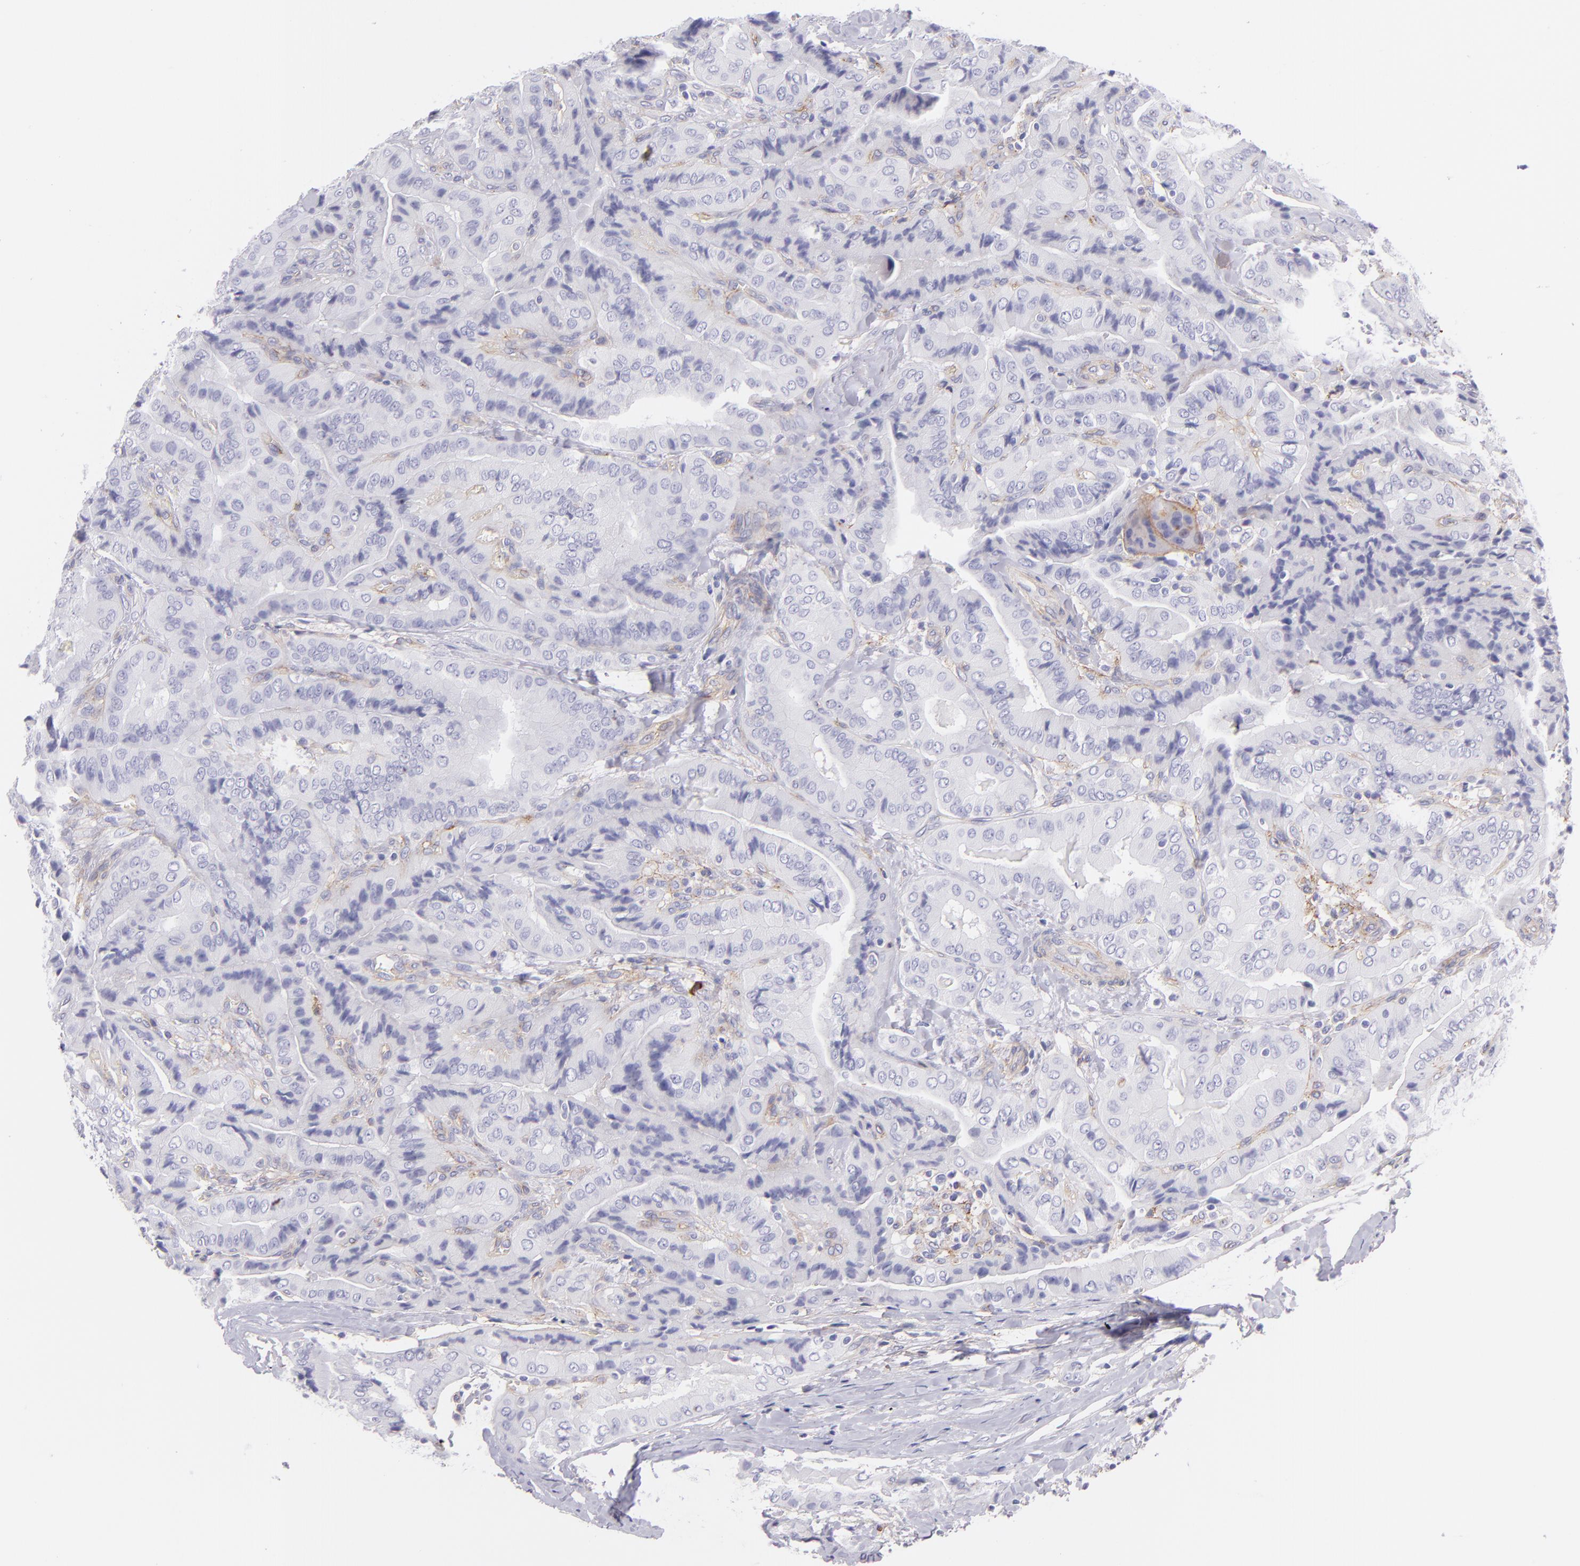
{"staining": {"intensity": "negative", "quantity": "none", "location": "none"}, "tissue": "thyroid cancer", "cell_type": "Tumor cells", "image_type": "cancer", "snomed": [{"axis": "morphology", "description": "Papillary adenocarcinoma, NOS"}, {"axis": "topography", "description": "Thyroid gland"}], "caption": "There is no significant expression in tumor cells of thyroid papillary adenocarcinoma.", "gene": "CD81", "patient": {"sex": "female", "age": 71}}